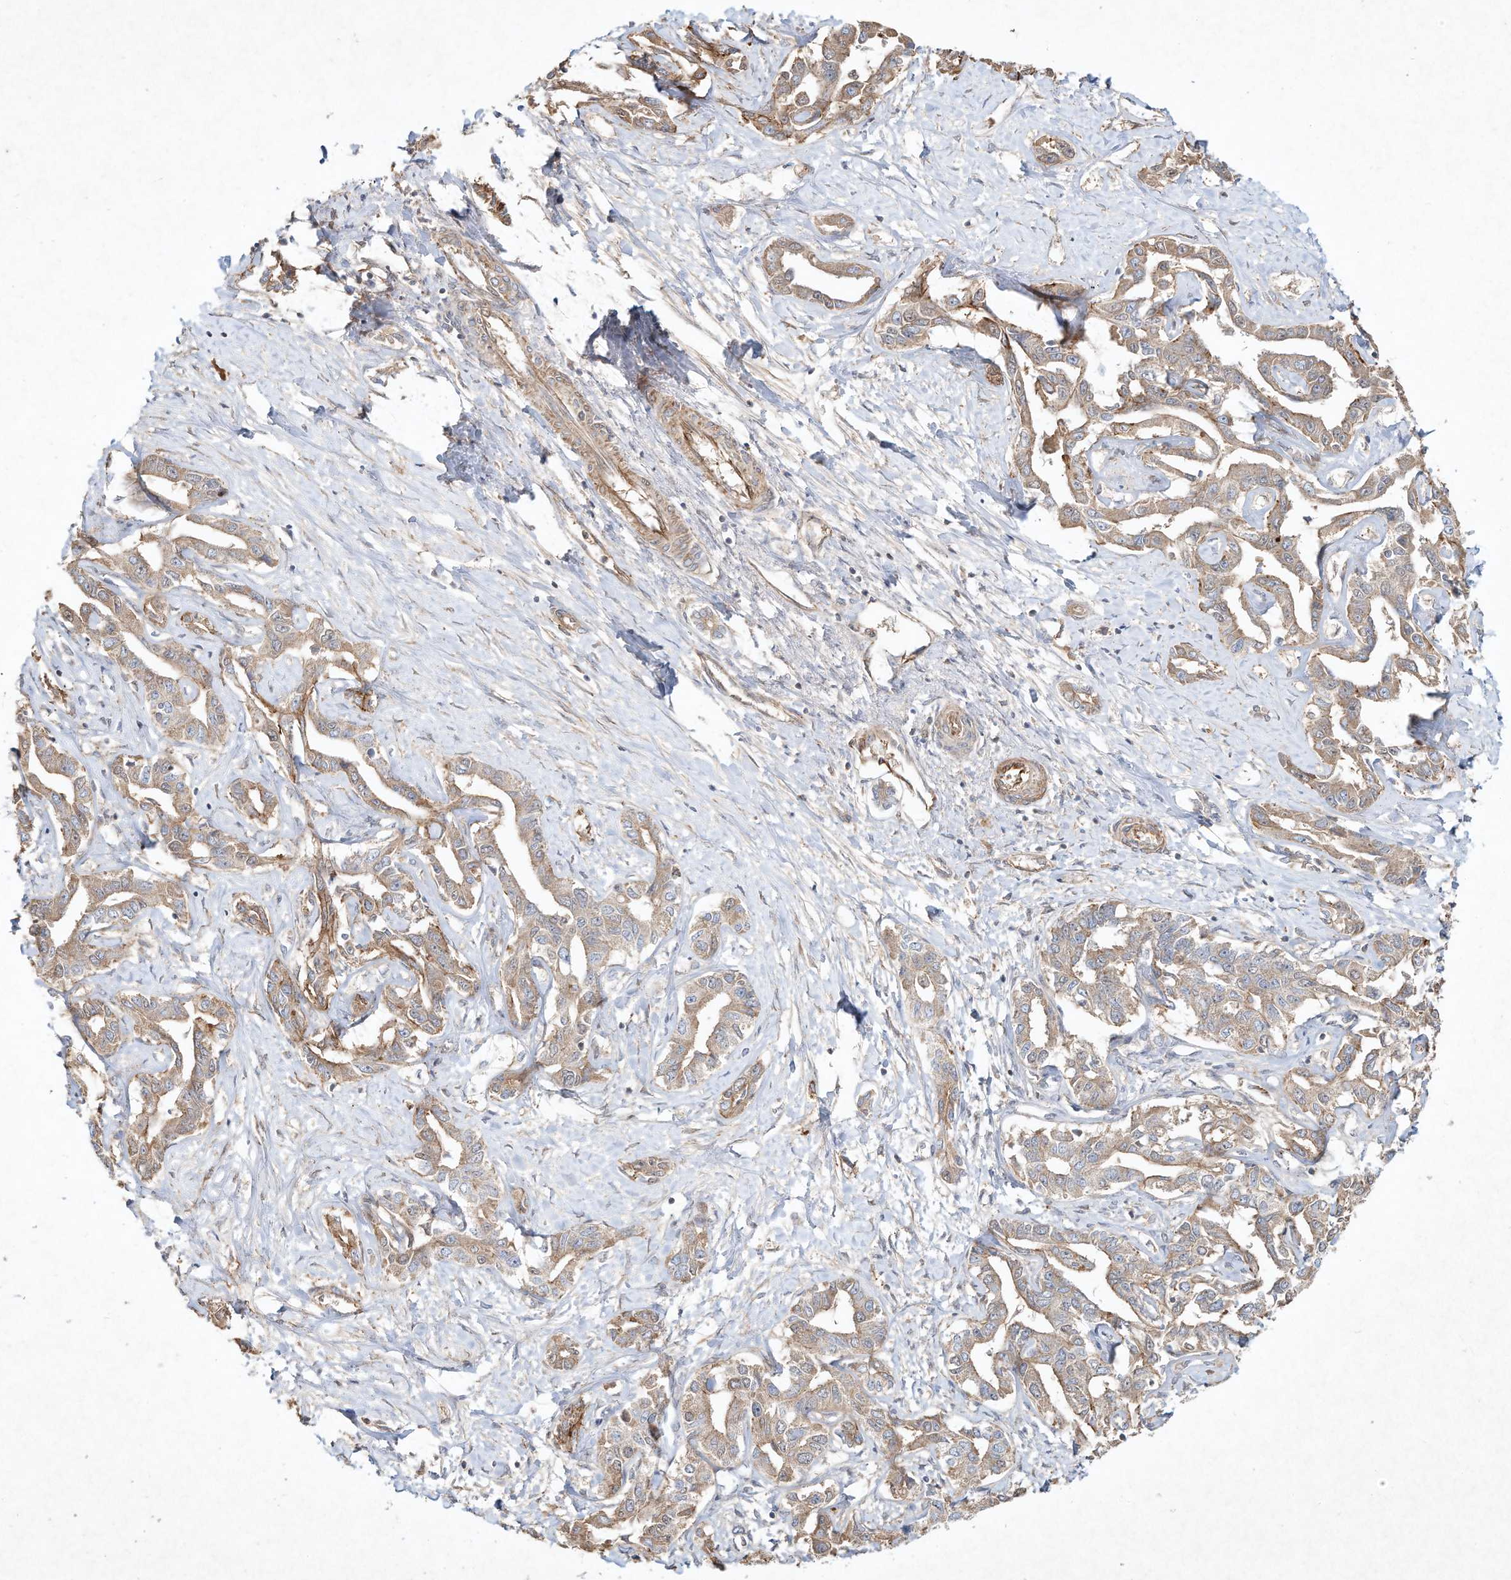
{"staining": {"intensity": "moderate", "quantity": ">75%", "location": "cytoplasmic/membranous"}, "tissue": "liver cancer", "cell_type": "Tumor cells", "image_type": "cancer", "snomed": [{"axis": "morphology", "description": "Cholangiocarcinoma"}, {"axis": "topography", "description": "Liver"}], "caption": "A brown stain shows moderate cytoplasmic/membranous expression of a protein in liver cholangiocarcinoma tumor cells.", "gene": "HTR5A", "patient": {"sex": "male", "age": 59}}